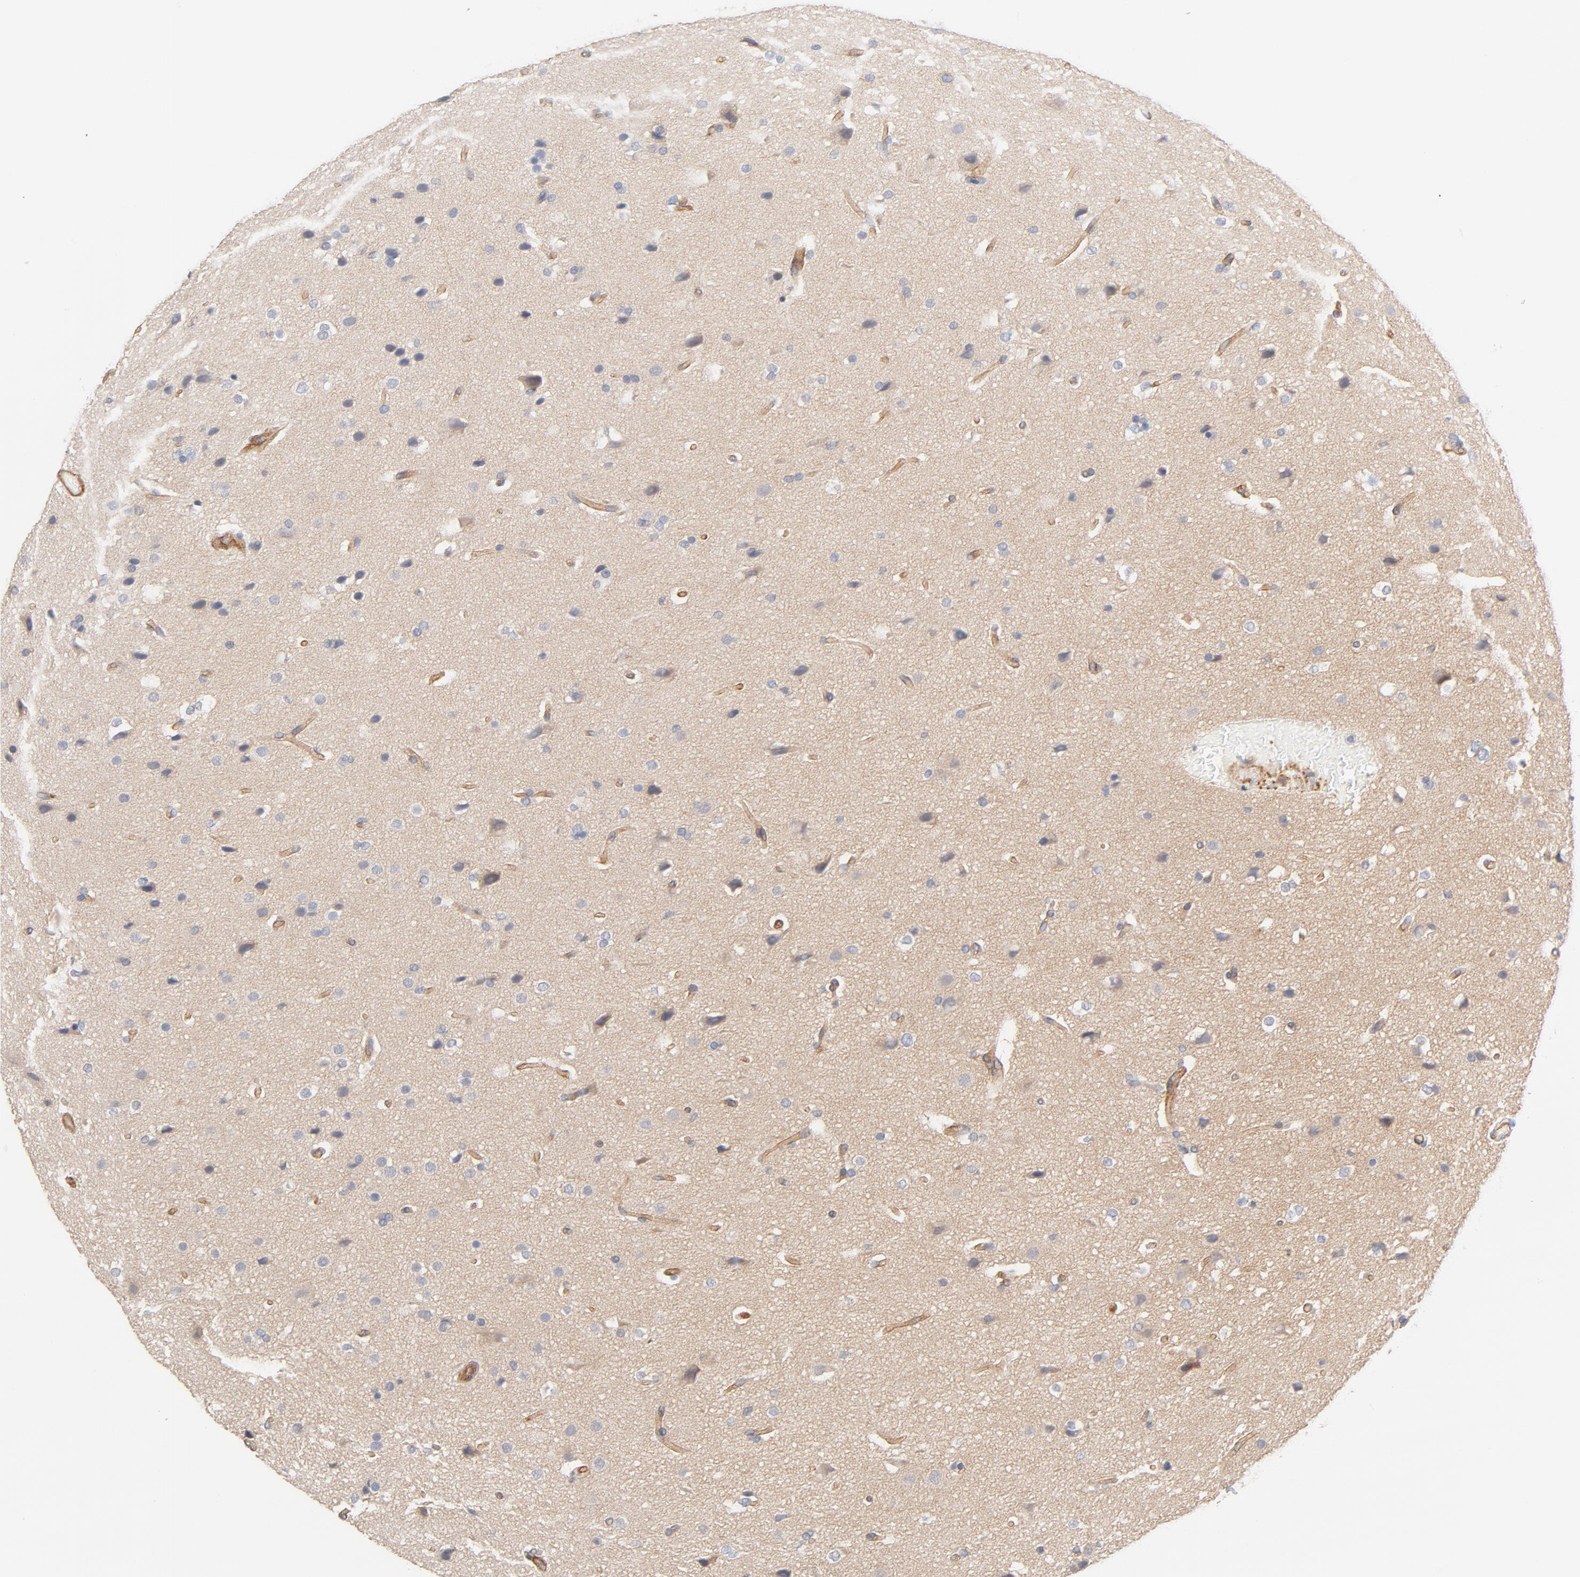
{"staining": {"intensity": "weak", "quantity": "25%-75%", "location": "cytoplasmic/membranous"}, "tissue": "glioma", "cell_type": "Tumor cells", "image_type": "cancer", "snomed": [{"axis": "morphology", "description": "Glioma, malignant, Low grade"}, {"axis": "topography", "description": "Cerebral cortex"}], "caption": "IHC (DAB (3,3'-diaminobenzidine)) staining of human malignant glioma (low-grade) reveals weak cytoplasmic/membranous protein staining in approximately 25%-75% of tumor cells. The protein of interest is stained brown, and the nuclei are stained in blue (DAB (3,3'-diaminobenzidine) IHC with brightfield microscopy, high magnification).", "gene": "STRN3", "patient": {"sex": "female", "age": 47}}